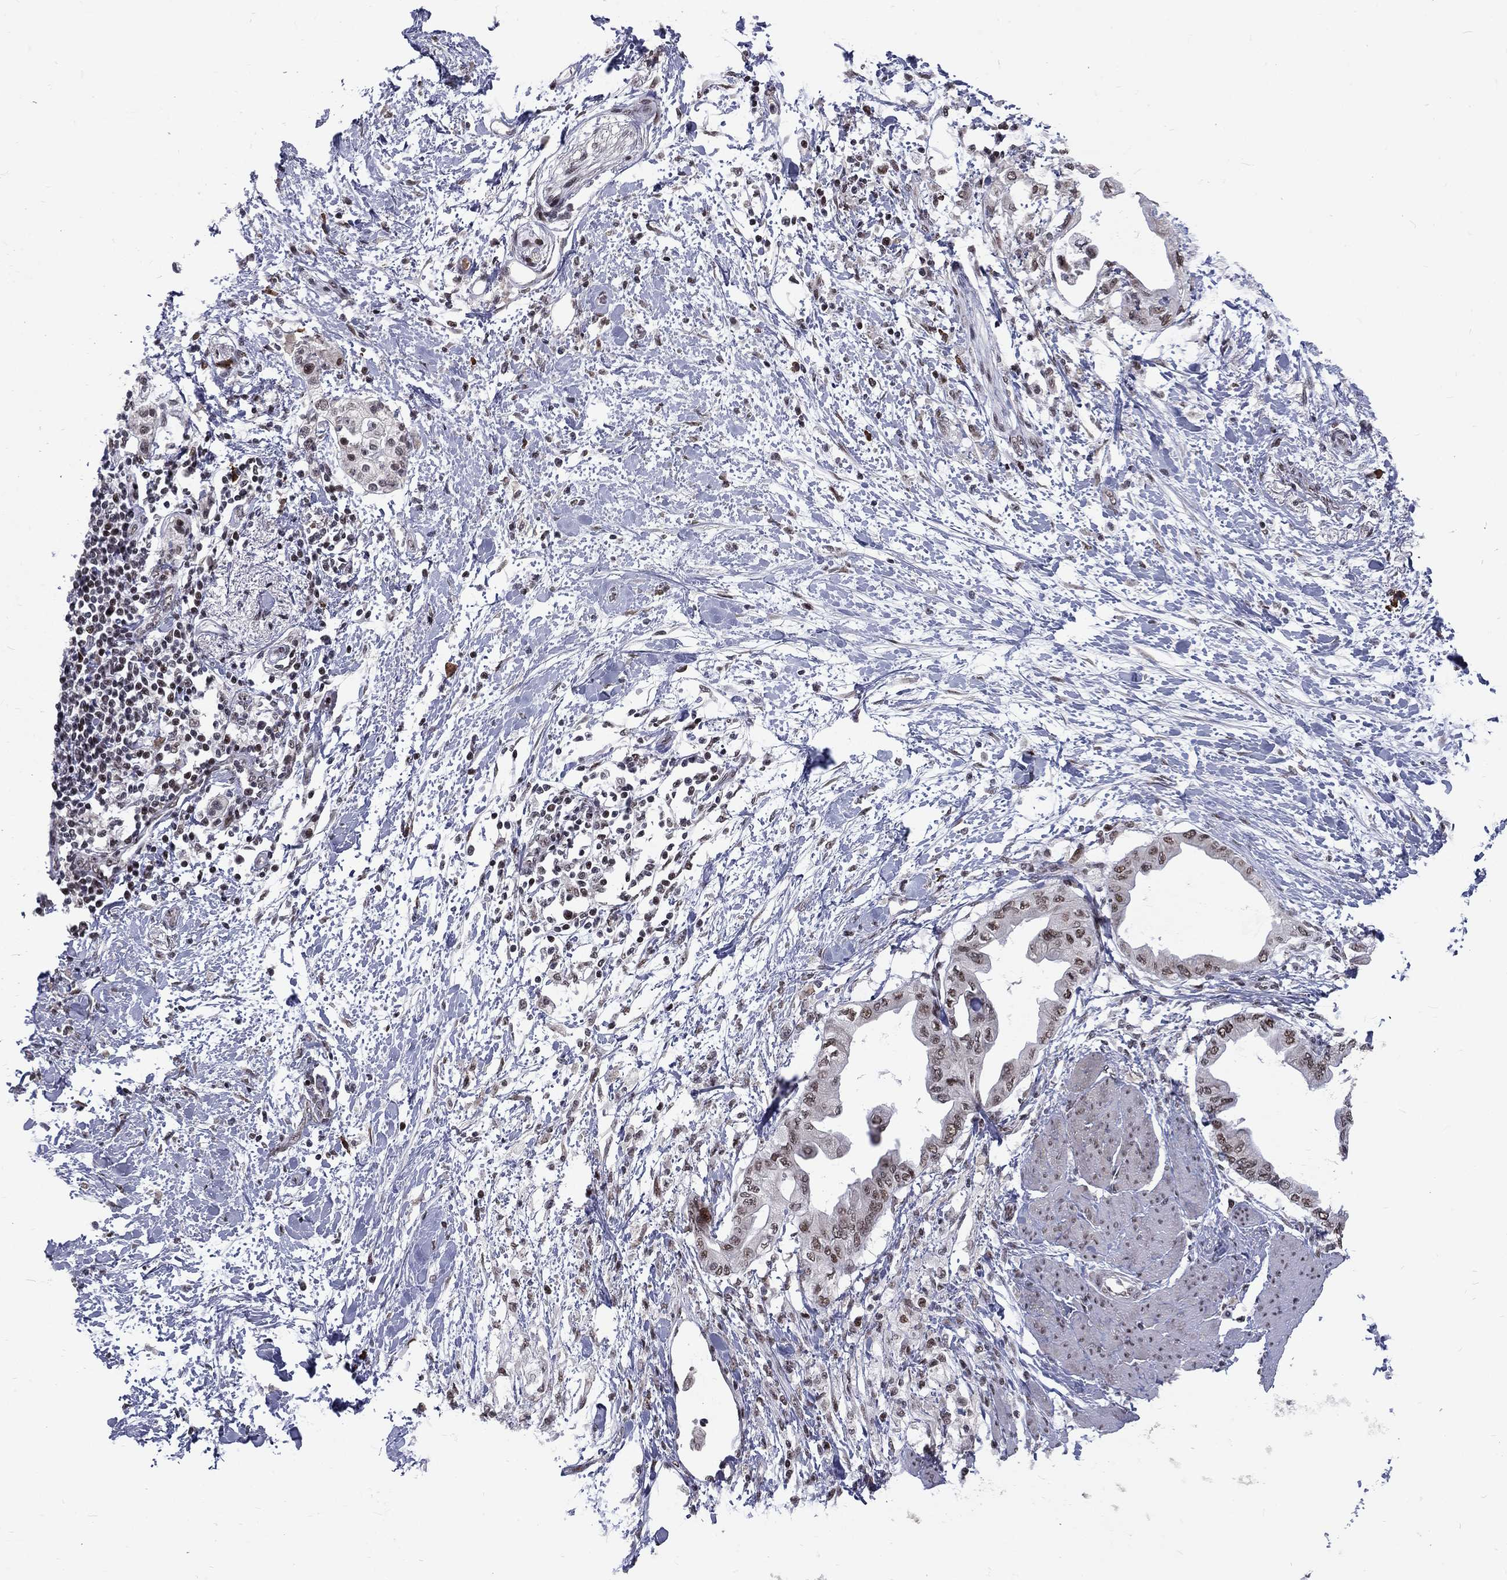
{"staining": {"intensity": "moderate", "quantity": ">75%", "location": "nuclear"}, "tissue": "pancreatic cancer", "cell_type": "Tumor cells", "image_type": "cancer", "snomed": [{"axis": "morphology", "description": "Normal tissue, NOS"}, {"axis": "morphology", "description": "Adenocarcinoma, NOS"}, {"axis": "topography", "description": "Pancreas"}, {"axis": "topography", "description": "Duodenum"}], "caption": "A histopathology image of adenocarcinoma (pancreatic) stained for a protein displays moderate nuclear brown staining in tumor cells.", "gene": "TCEAL1", "patient": {"sex": "female", "age": 60}}